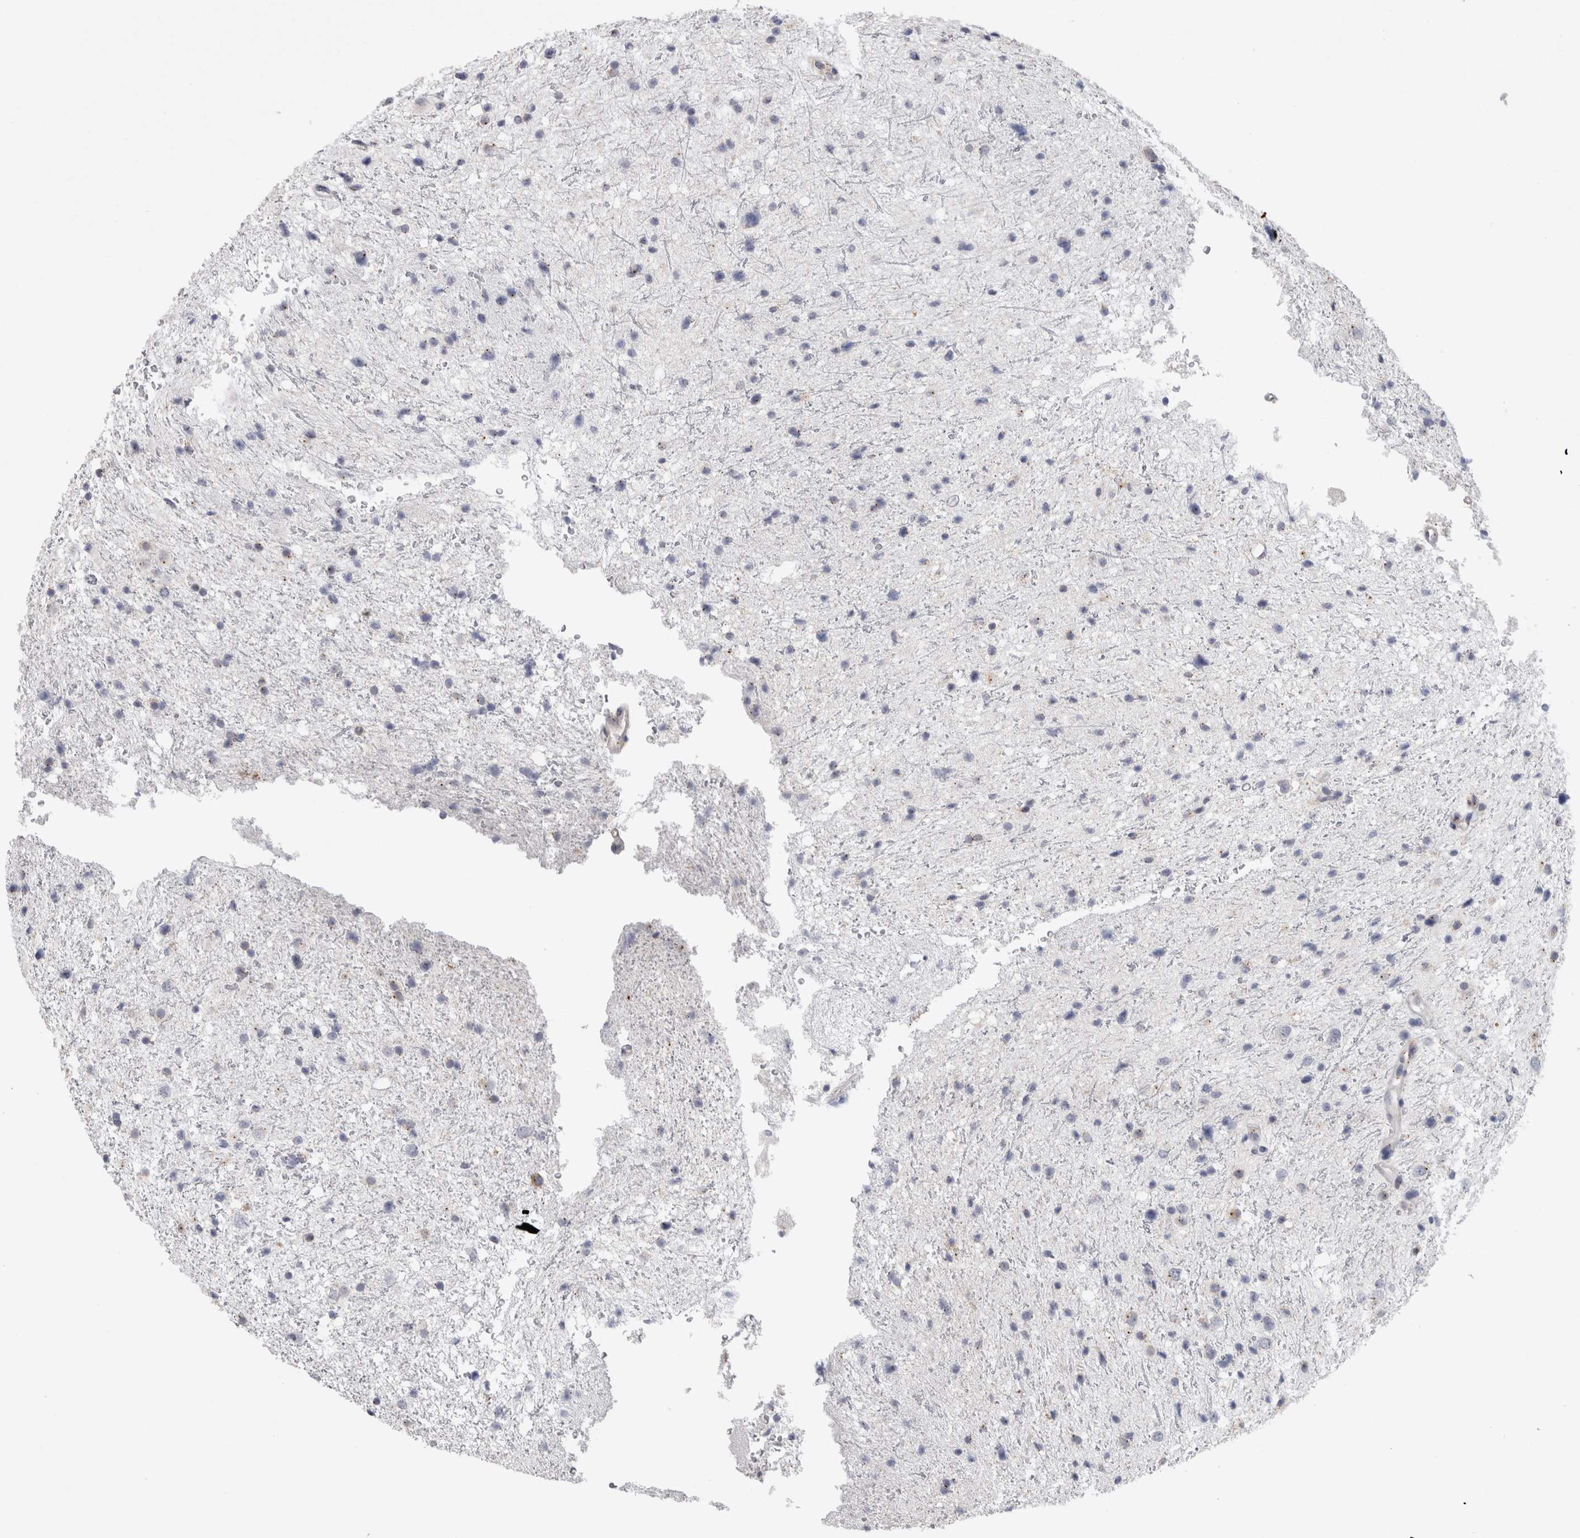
{"staining": {"intensity": "negative", "quantity": "none", "location": "none"}, "tissue": "glioma", "cell_type": "Tumor cells", "image_type": "cancer", "snomed": [{"axis": "morphology", "description": "Glioma, malignant, Low grade"}, {"axis": "topography", "description": "Brain"}], "caption": "Immunohistochemistry (IHC) image of neoplastic tissue: human malignant low-grade glioma stained with DAB displays no significant protein positivity in tumor cells.", "gene": "ZNF341", "patient": {"sex": "female", "age": 37}}